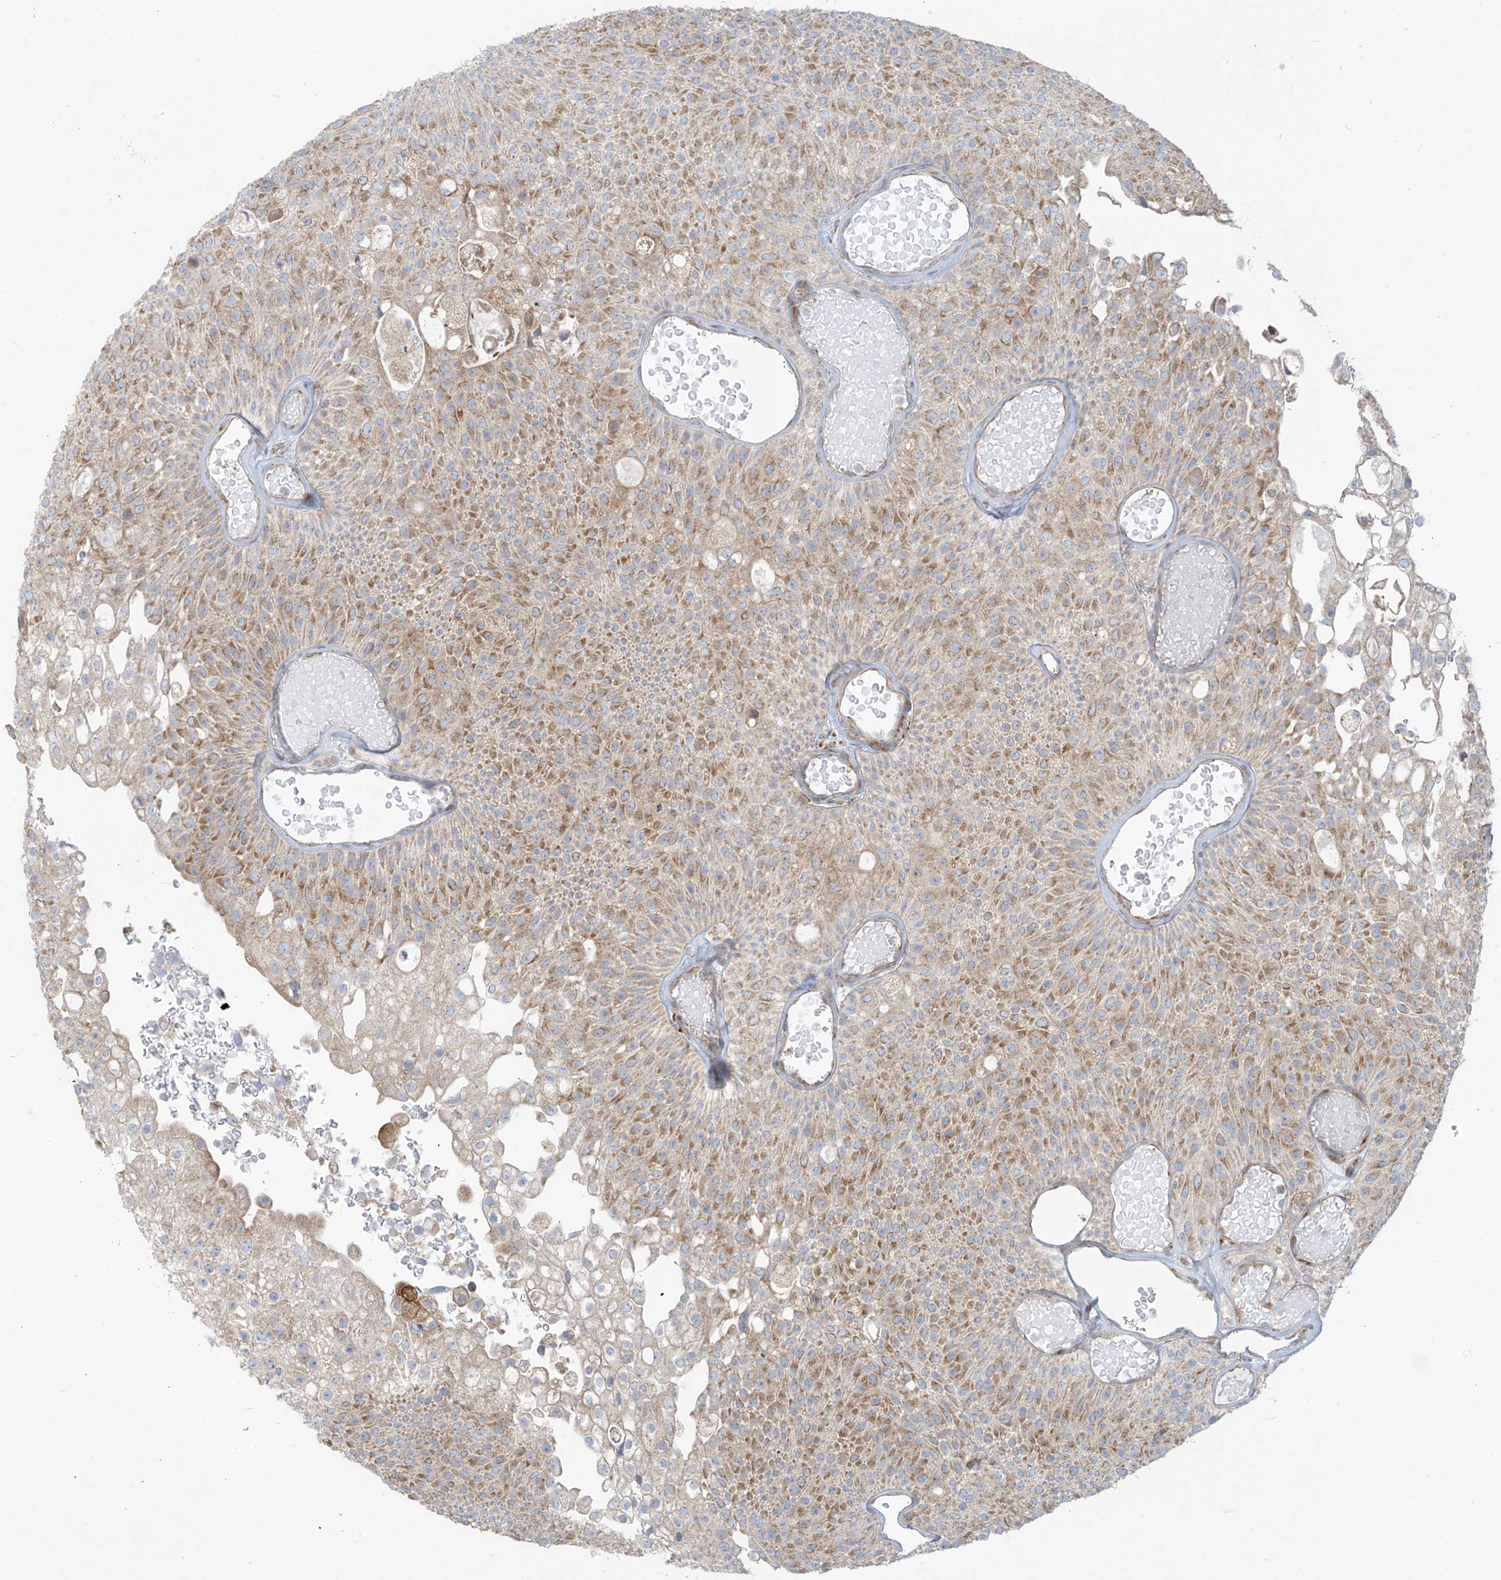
{"staining": {"intensity": "moderate", "quantity": ">75%", "location": "cytoplasmic/membranous"}, "tissue": "urothelial cancer", "cell_type": "Tumor cells", "image_type": "cancer", "snomed": [{"axis": "morphology", "description": "Urothelial carcinoma, Low grade"}, {"axis": "topography", "description": "Urinary bladder"}], "caption": "The immunohistochemical stain shows moderate cytoplasmic/membranous positivity in tumor cells of urothelial carcinoma (low-grade) tissue.", "gene": "KATNIP", "patient": {"sex": "male", "age": 78}}